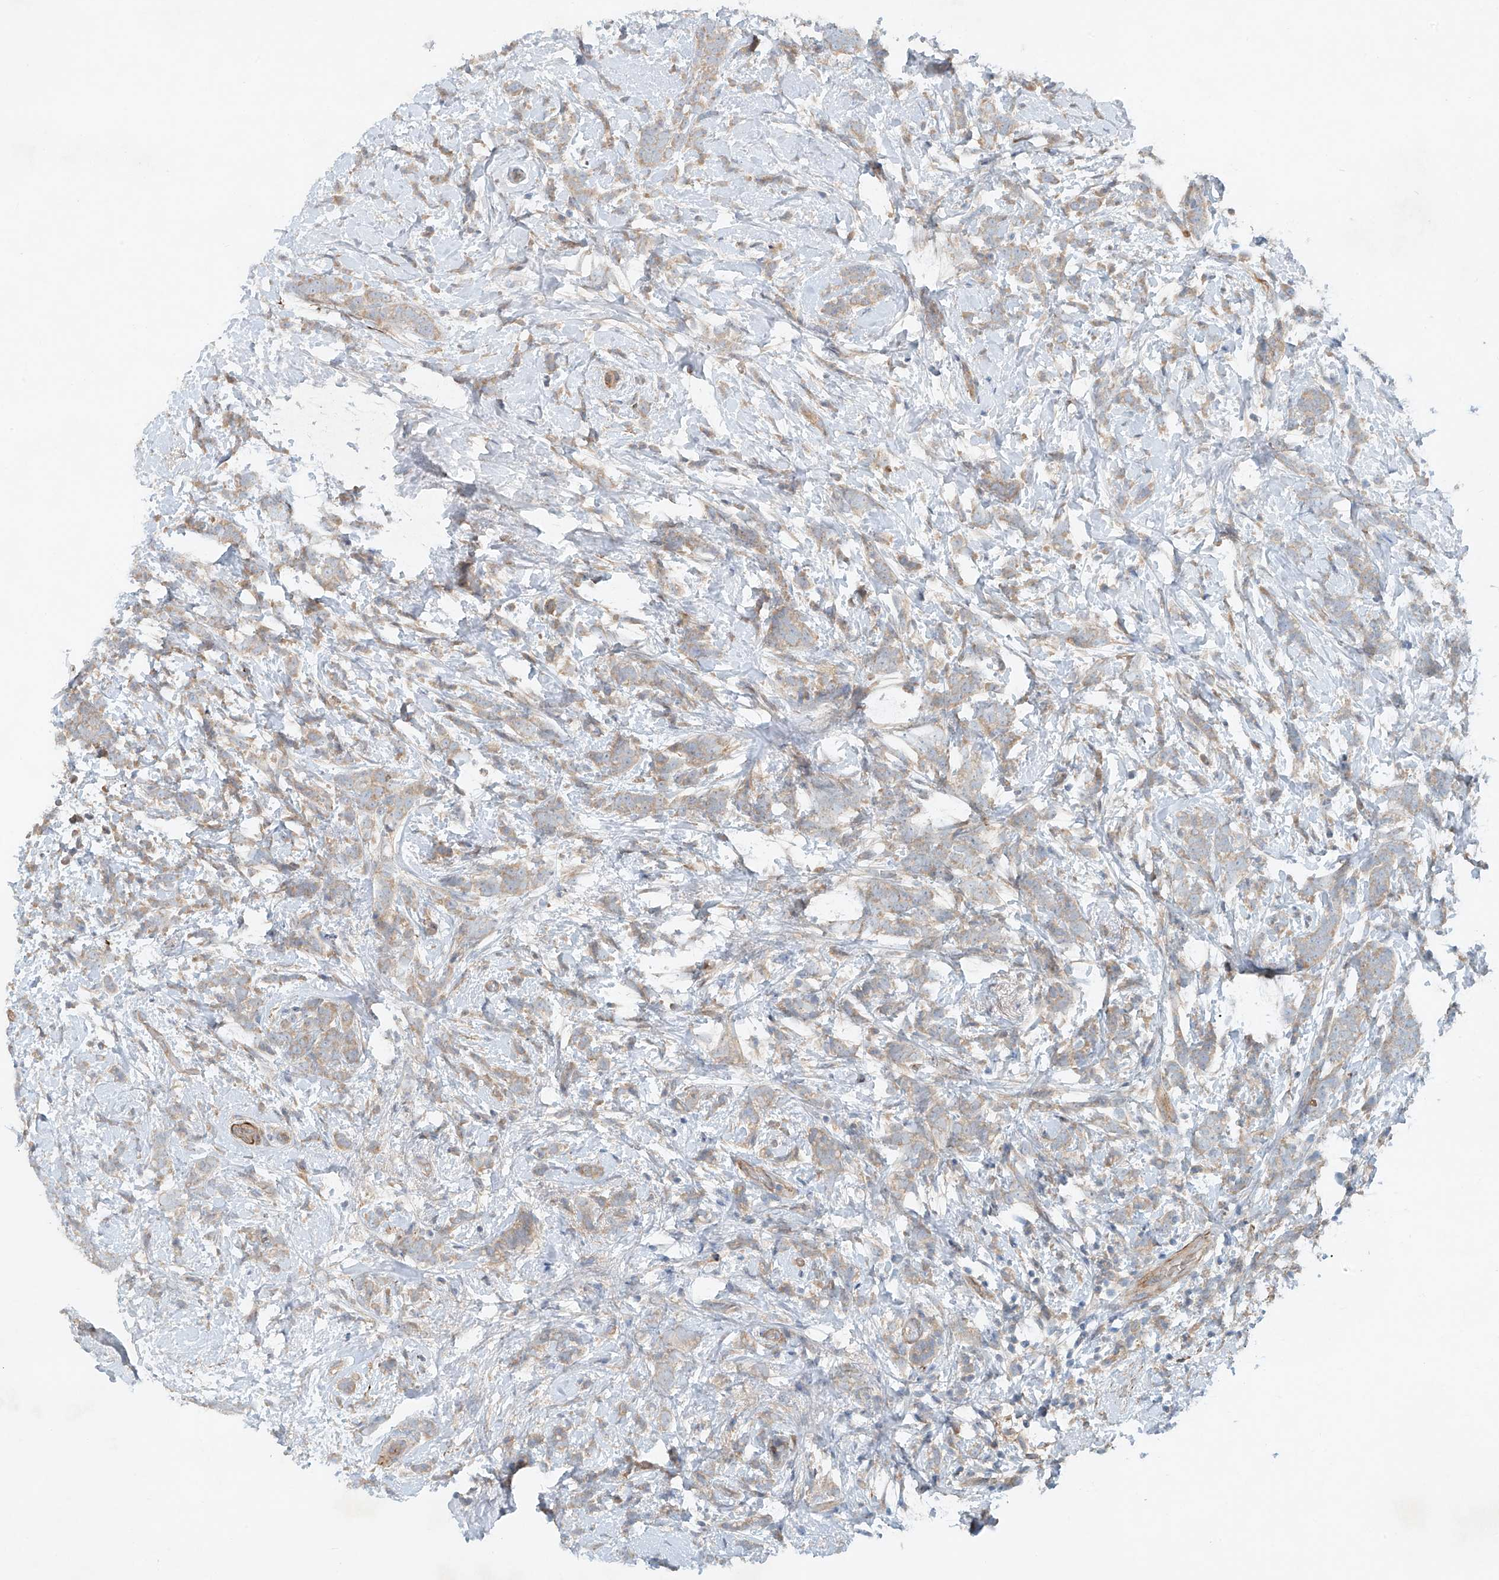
{"staining": {"intensity": "moderate", "quantity": ">75%", "location": "cytoplasmic/membranous"}, "tissue": "breast cancer", "cell_type": "Tumor cells", "image_type": "cancer", "snomed": [{"axis": "morphology", "description": "Lobular carcinoma"}, {"axis": "topography", "description": "Breast"}], "caption": "IHC photomicrograph of human breast cancer (lobular carcinoma) stained for a protein (brown), which shows medium levels of moderate cytoplasmic/membranous staining in approximately >75% of tumor cells.", "gene": "LYRM9", "patient": {"sex": "female", "age": 58}}